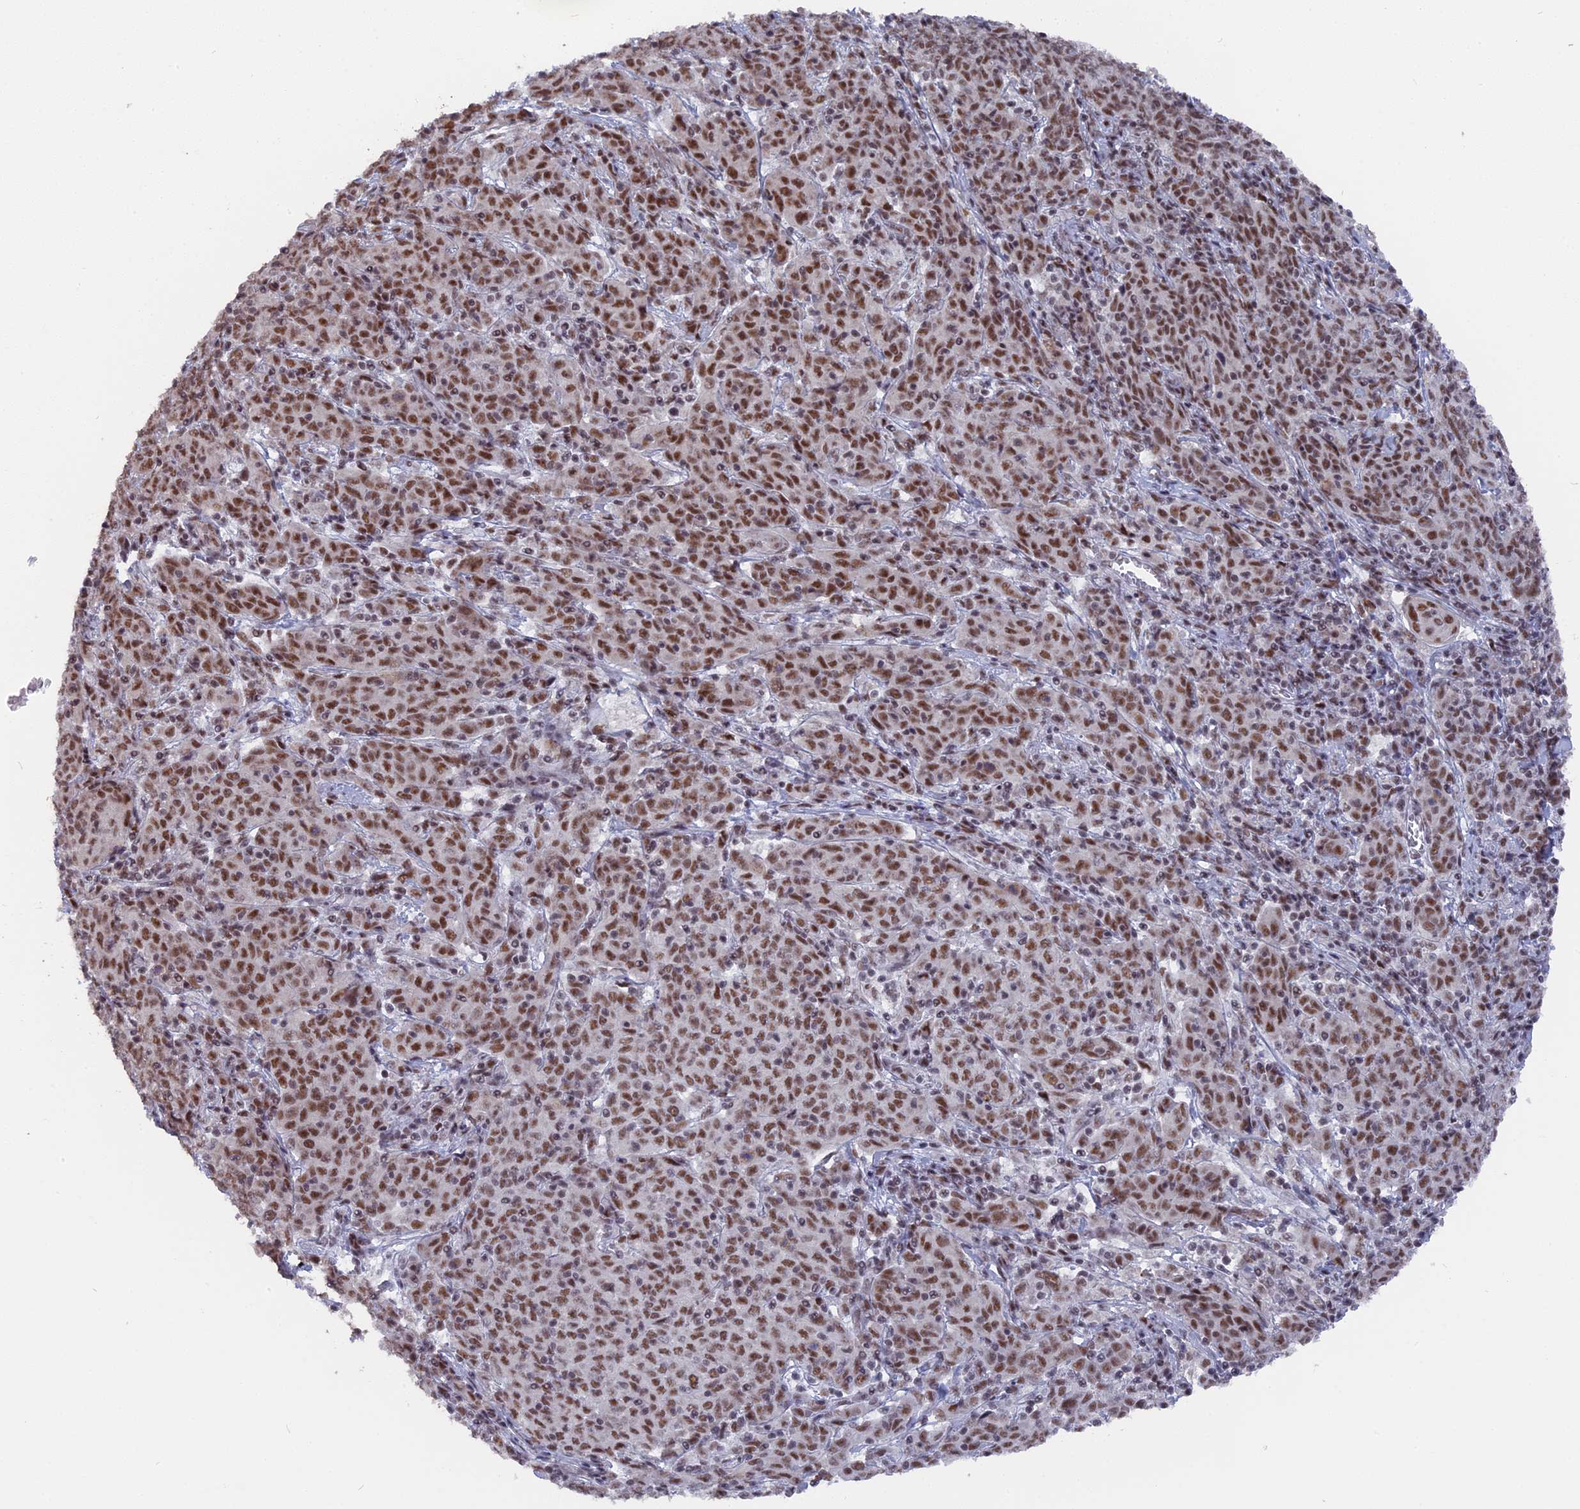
{"staining": {"intensity": "moderate", "quantity": ">75%", "location": "nuclear"}, "tissue": "cervical cancer", "cell_type": "Tumor cells", "image_type": "cancer", "snomed": [{"axis": "morphology", "description": "Squamous cell carcinoma, NOS"}, {"axis": "topography", "description": "Cervix"}], "caption": "DAB immunohistochemical staining of human squamous cell carcinoma (cervical) shows moderate nuclear protein staining in approximately >75% of tumor cells. The staining was performed using DAB (3,3'-diaminobenzidine) to visualize the protein expression in brown, while the nuclei were stained in blue with hematoxylin (Magnification: 20x).", "gene": "SF3A2", "patient": {"sex": "female", "age": 67}}